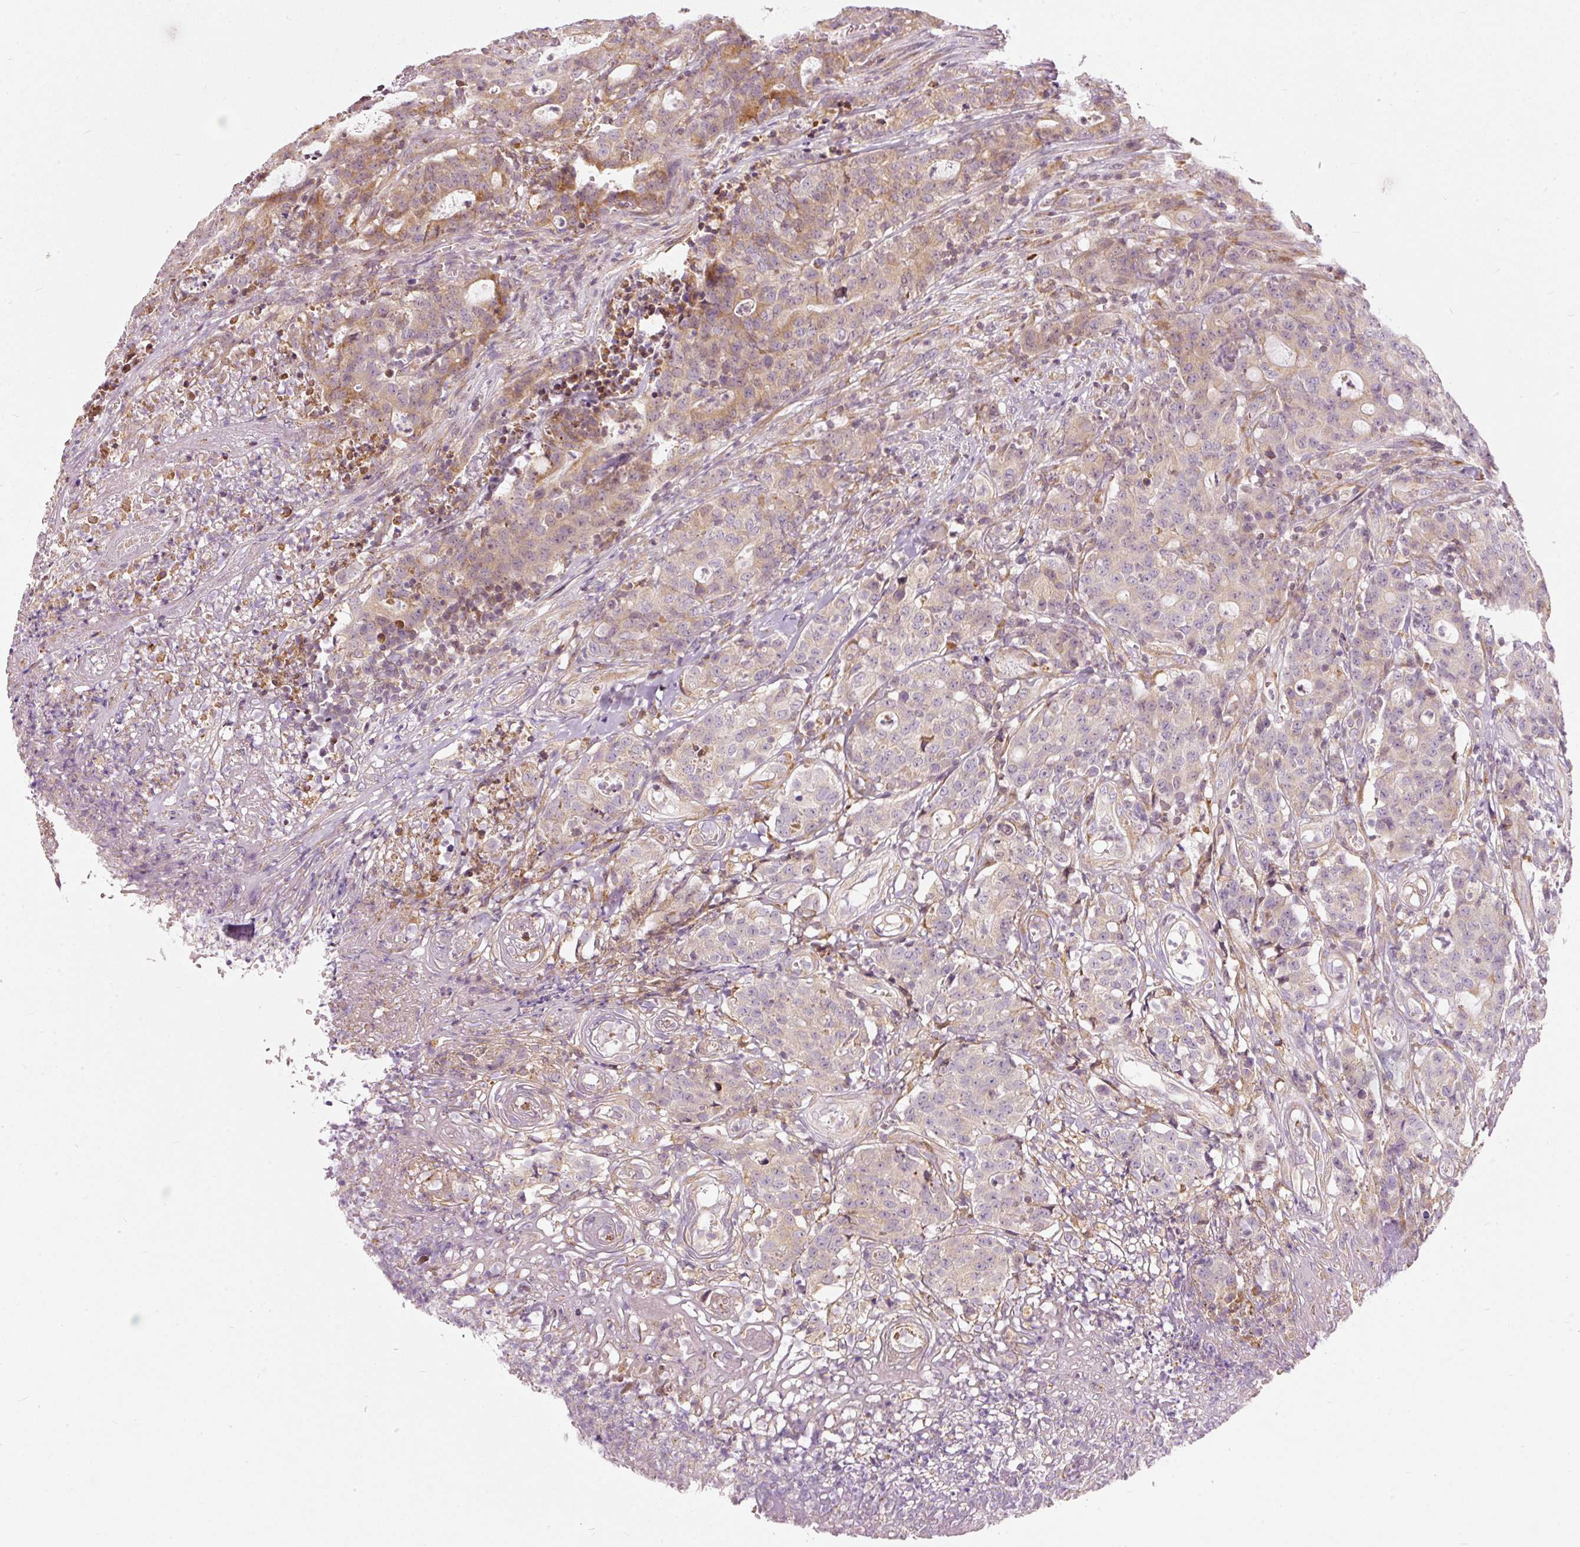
{"staining": {"intensity": "weak", "quantity": "25%-75%", "location": "cytoplasmic/membranous"}, "tissue": "colorectal cancer", "cell_type": "Tumor cells", "image_type": "cancer", "snomed": [{"axis": "morphology", "description": "Adenocarcinoma, NOS"}, {"axis": "topography", "description": "Colon"}], "caption": "Immunohistochemical staining of human colorectal adenocarcinoma shows weak cytoplasmic/membranous protein positivity in approximately 25%-75% of tumor cells.", "gene": "SNAPC5", "patient": {"sex": "male", "age": 83}}